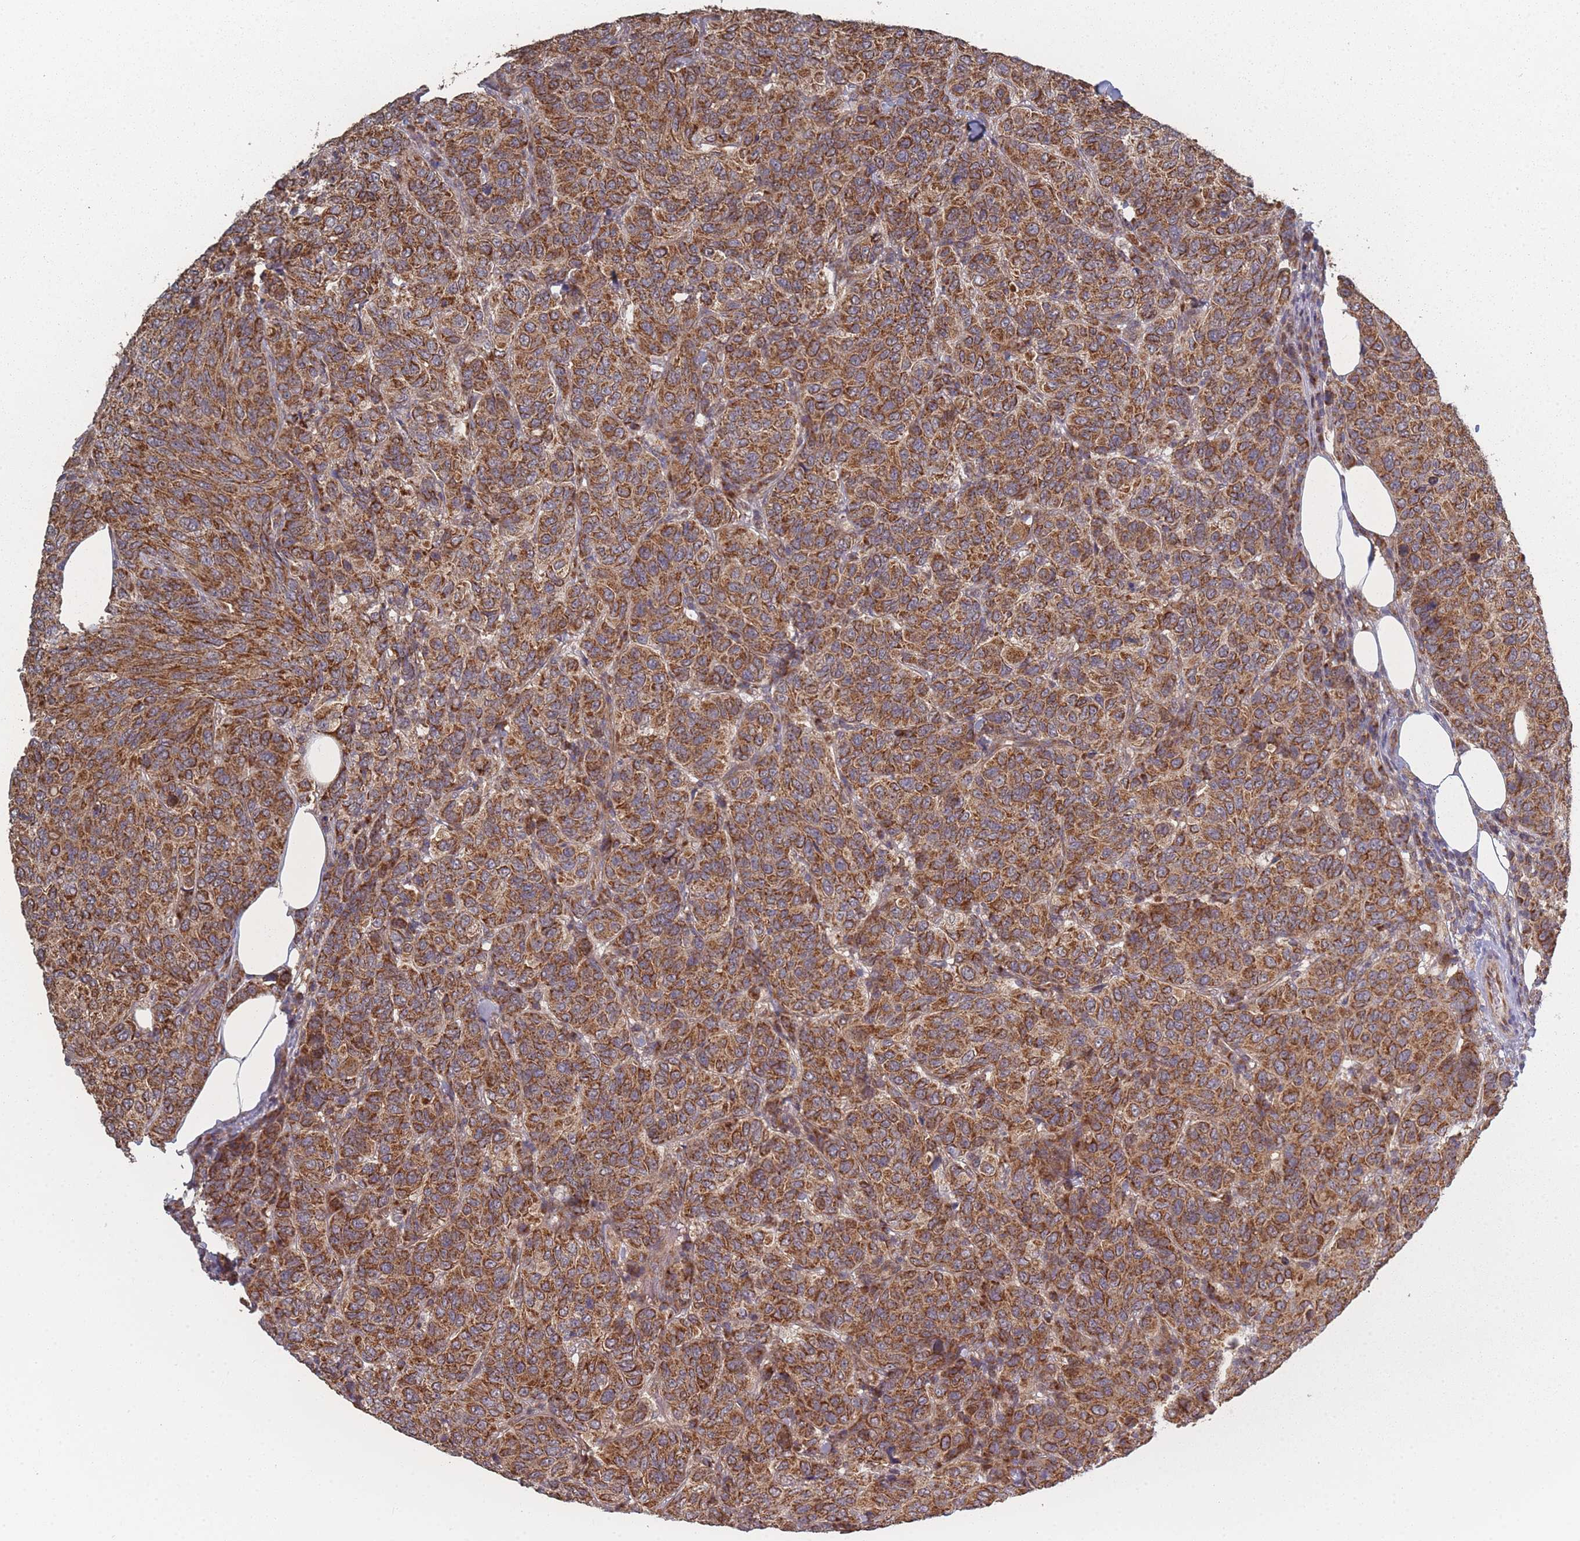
{"staining": {"intensity": "strong", "quantity": ">75%", "location": "cytoplasmic/membranous"}, "tissue": "breast cancer", "cell_type": "Tumor cells", "image_type": "cancer", "snomed": [{"axis": "morphology", "description": "Duct carcinoma"}, {"axis": "topography", "description": "Breast"}], "caption": "Tumor cells reveal strong cytoplasmic/membranous expression in approximately >75% of cells in breast cancer.", "gene": "PSMB3", "patient": {"sex": "female", "age": 55}}